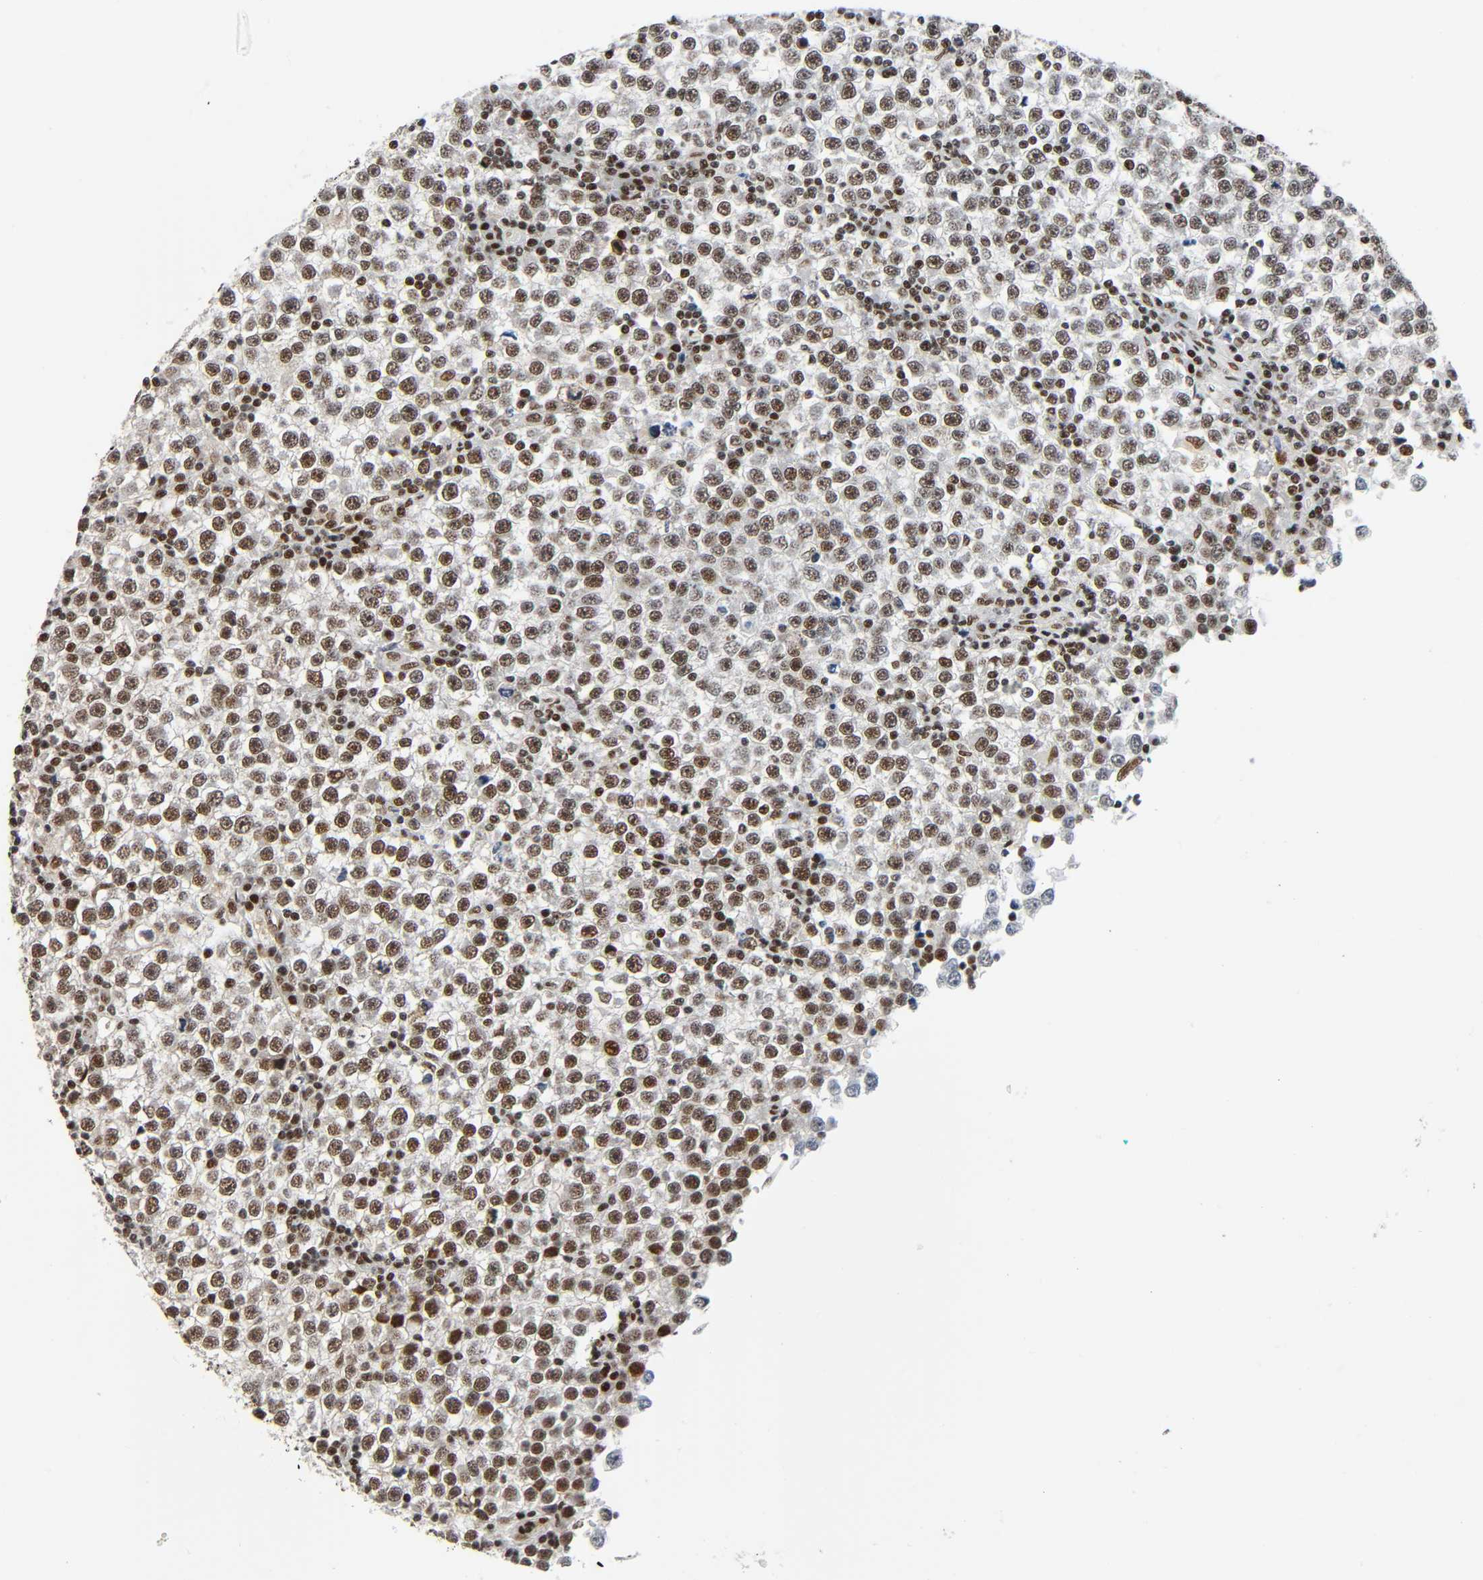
{"staining": {"intensity": "strong", "quantity": ">75%", "location": "nuclear"}, "tissue": "testis cancer", "cell_type": "Tumor cells", "image_type": "cancer", "snomed": [{"axis": "morphology", "description": "Seminoma, NOS"}, {"axis": "topography", "description": "Testis"}], "caption": "Testis cancer stained with DAB immunohistochemistry exhibits high levels of strong nuclear staining in about >75% of tumor cells.", "gene": "CDK9", "patient": {"sex": "male", "age": 65}}